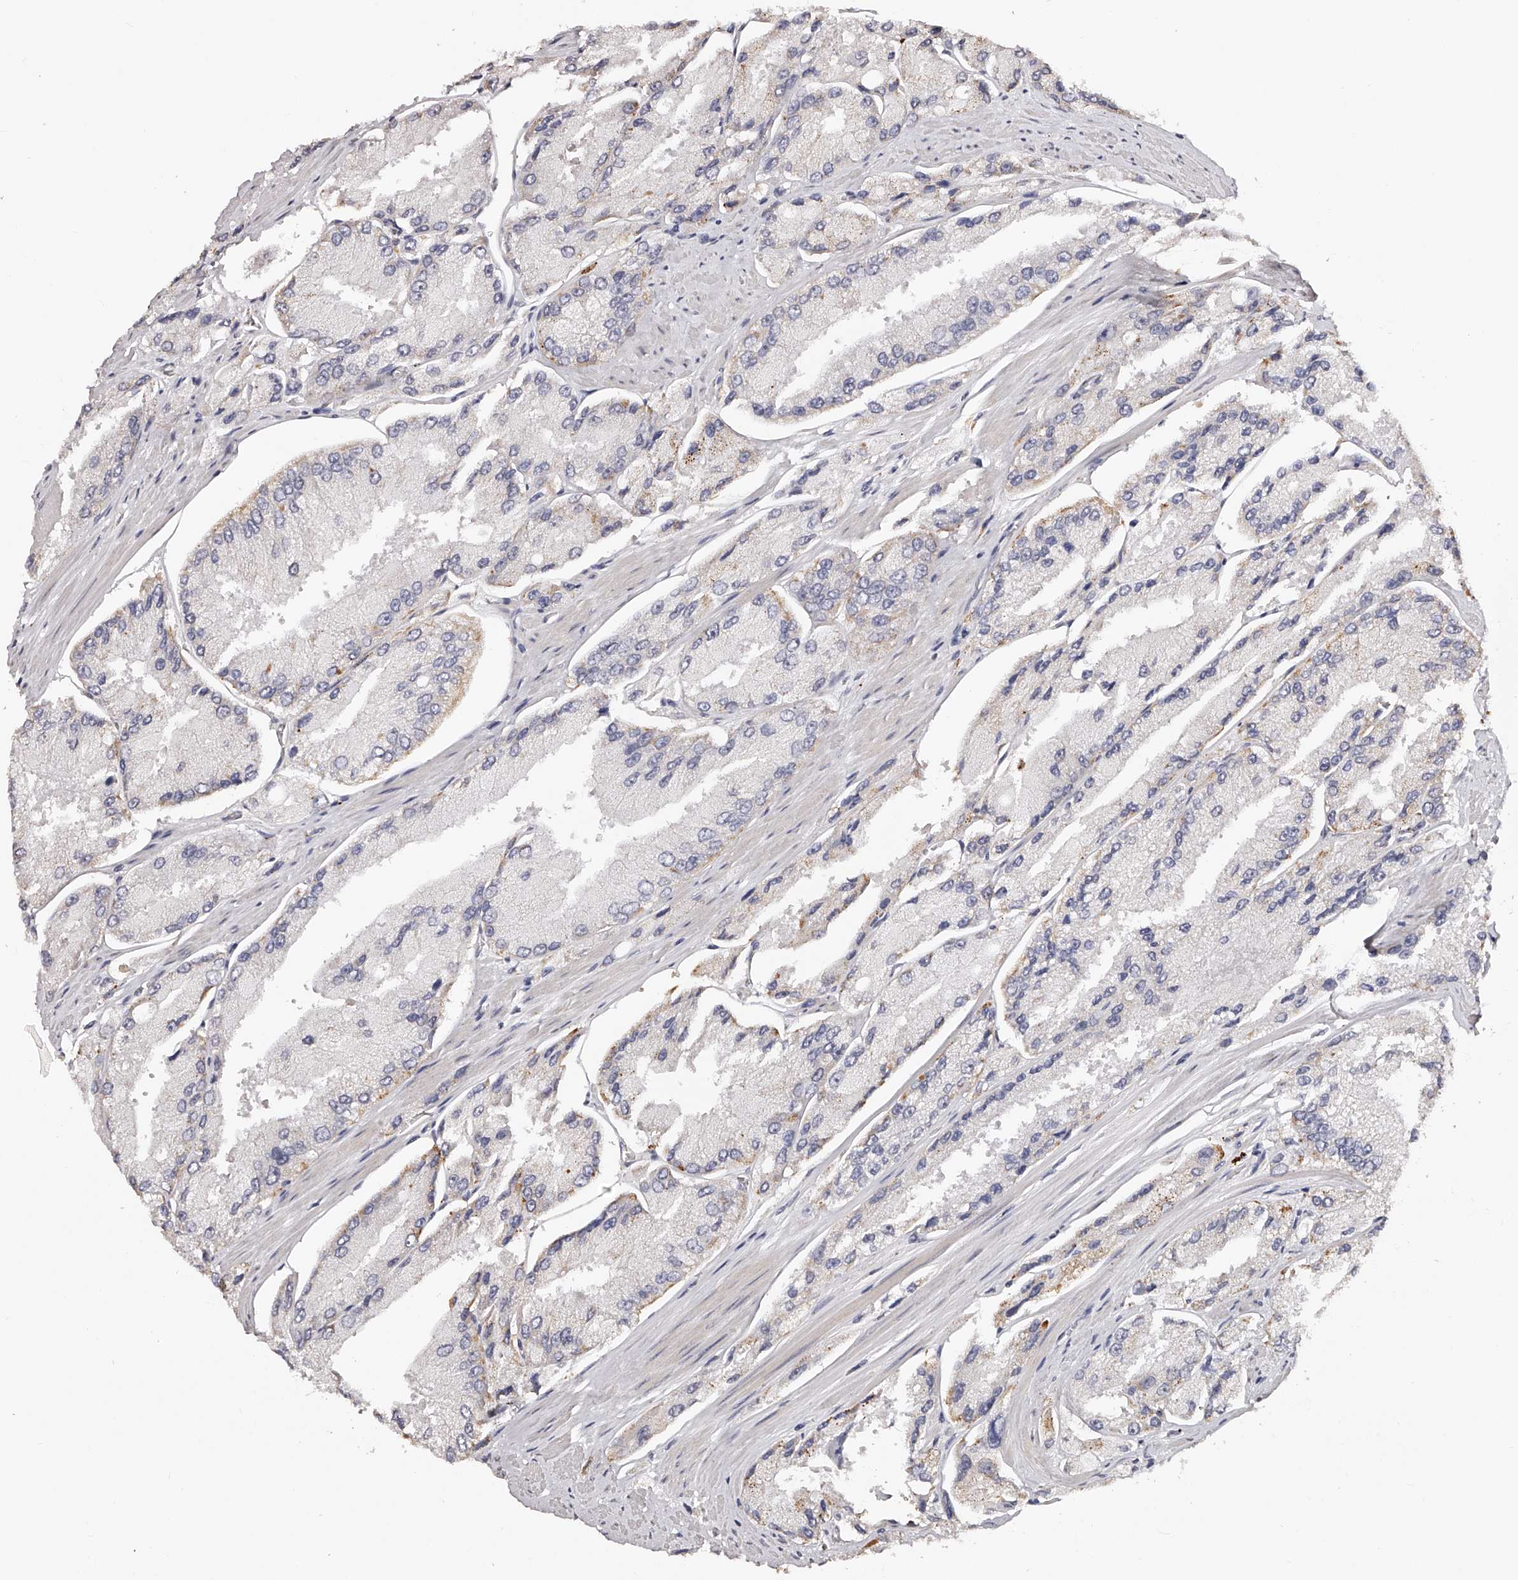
{"staining": {"intensity": "weak", "quantity": "<25%", "location": "cytoplasmic/membranous"}, "tissue": "prostate cancer", "cell_type": "Tumor cells", "image_type": "cancer", "snomed": [{"axis": "morphology", "description": "Adenocarcinoma, High grade"}, {"axis": "topography", "description": "Prostate"}], "caption": "Tumor cells are negative for brown protein staining in prostate cancer (high-grade adenocarcinoma).", "gene": "SLC35D3", "patient": {"sex": "male", "age": 58}}